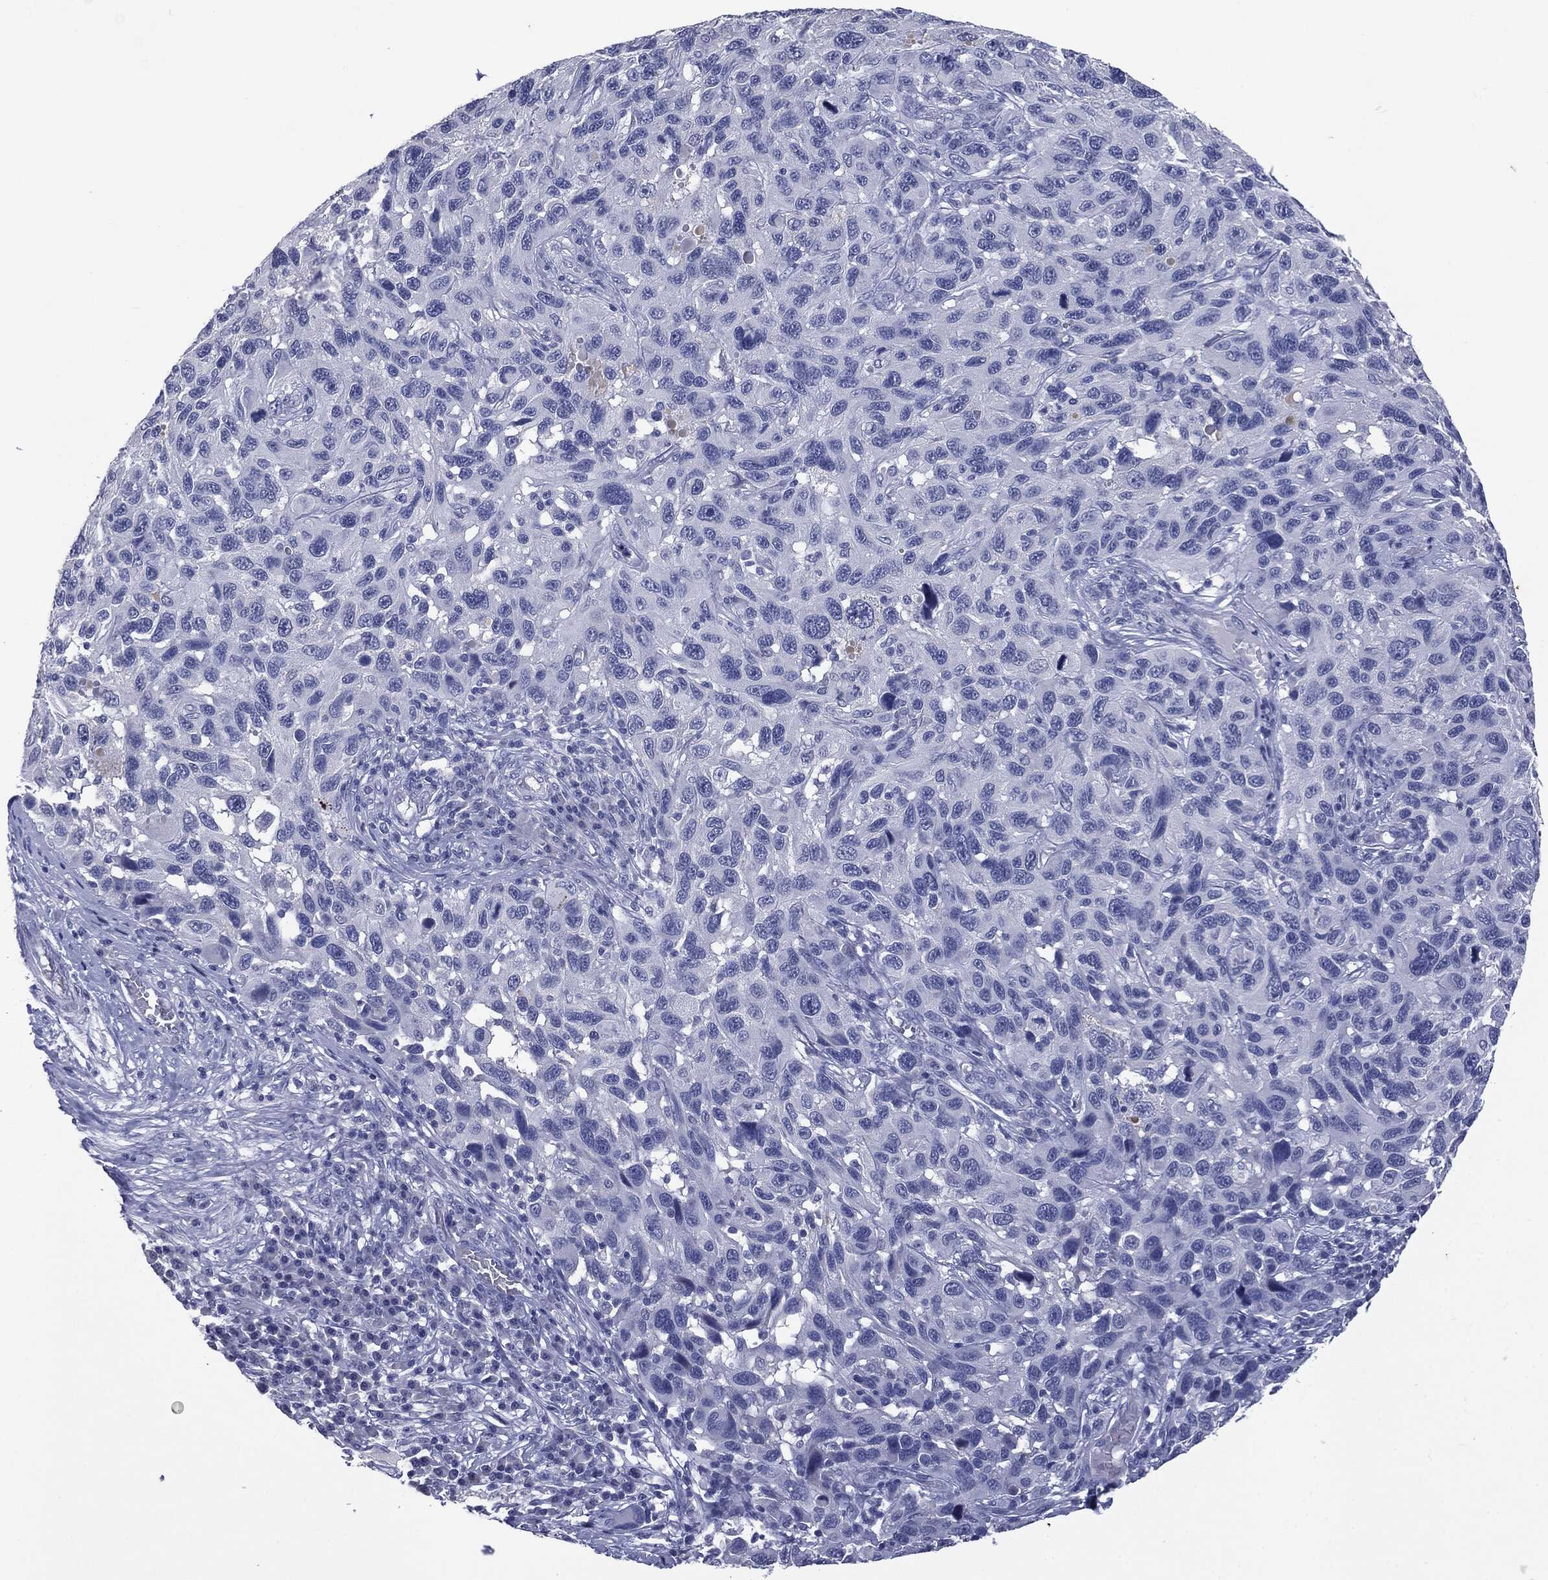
{"staining": {"intensity": "negative", "quantity": "none", "location": "none"}, "tissue": "melanoma", "cell_type": "Tumor cells", "image_type": "cancer", "snomed": [{"axis": "morphology", "description": "Malignant melanoma, NOS"}, {"axis": "topography", "description": "Skin"}], "caption": "There is no significant expression in tumor cells of malignant melanoma. (DAB (3,3'-diaminobenzidine) immunohistochemistry (IHC) visualized using brightfield microscopy, high magnification).", "gene": "TSHB", "patient": {"sex": "male", "age": 53}}